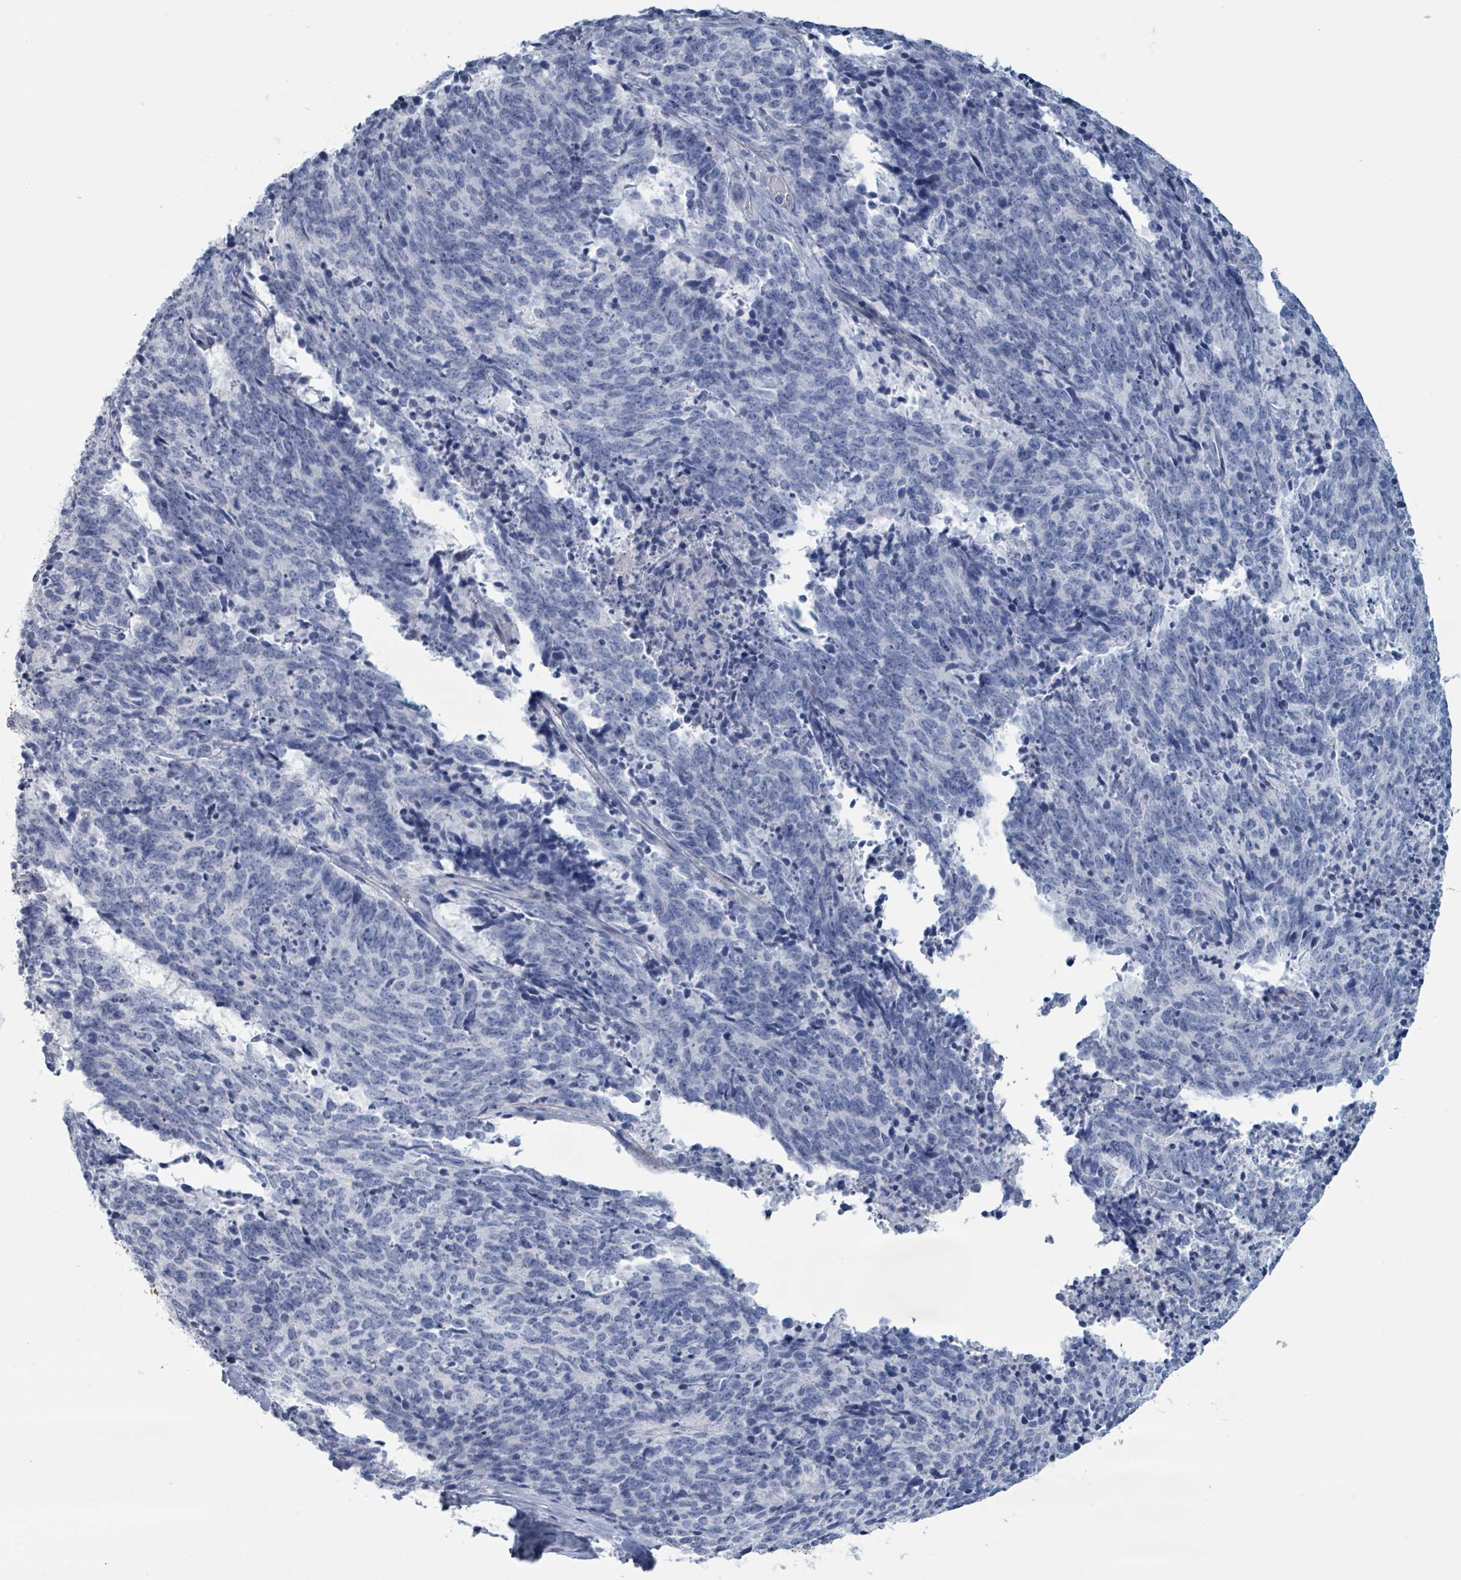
{"staining": {"intensity": "negative", "quantity": "none", "location": "none"}, "tissue": "cervical cancer", "cell_type": "Tumor cells", "image_type": "cancer", "snomed": [{"axis": "morphology", "description": "Squamous cell carcinoma, NOS"}, {"axis": "topography", "description": "Cervix"}], "caption": "Human squamous cell carcinoma (cervical) stained for a protein using immunohistochemistry displays no positivity in tumor cells.", "gene": "VPS13D", "patient": {"sex": "female", "age": 29}}